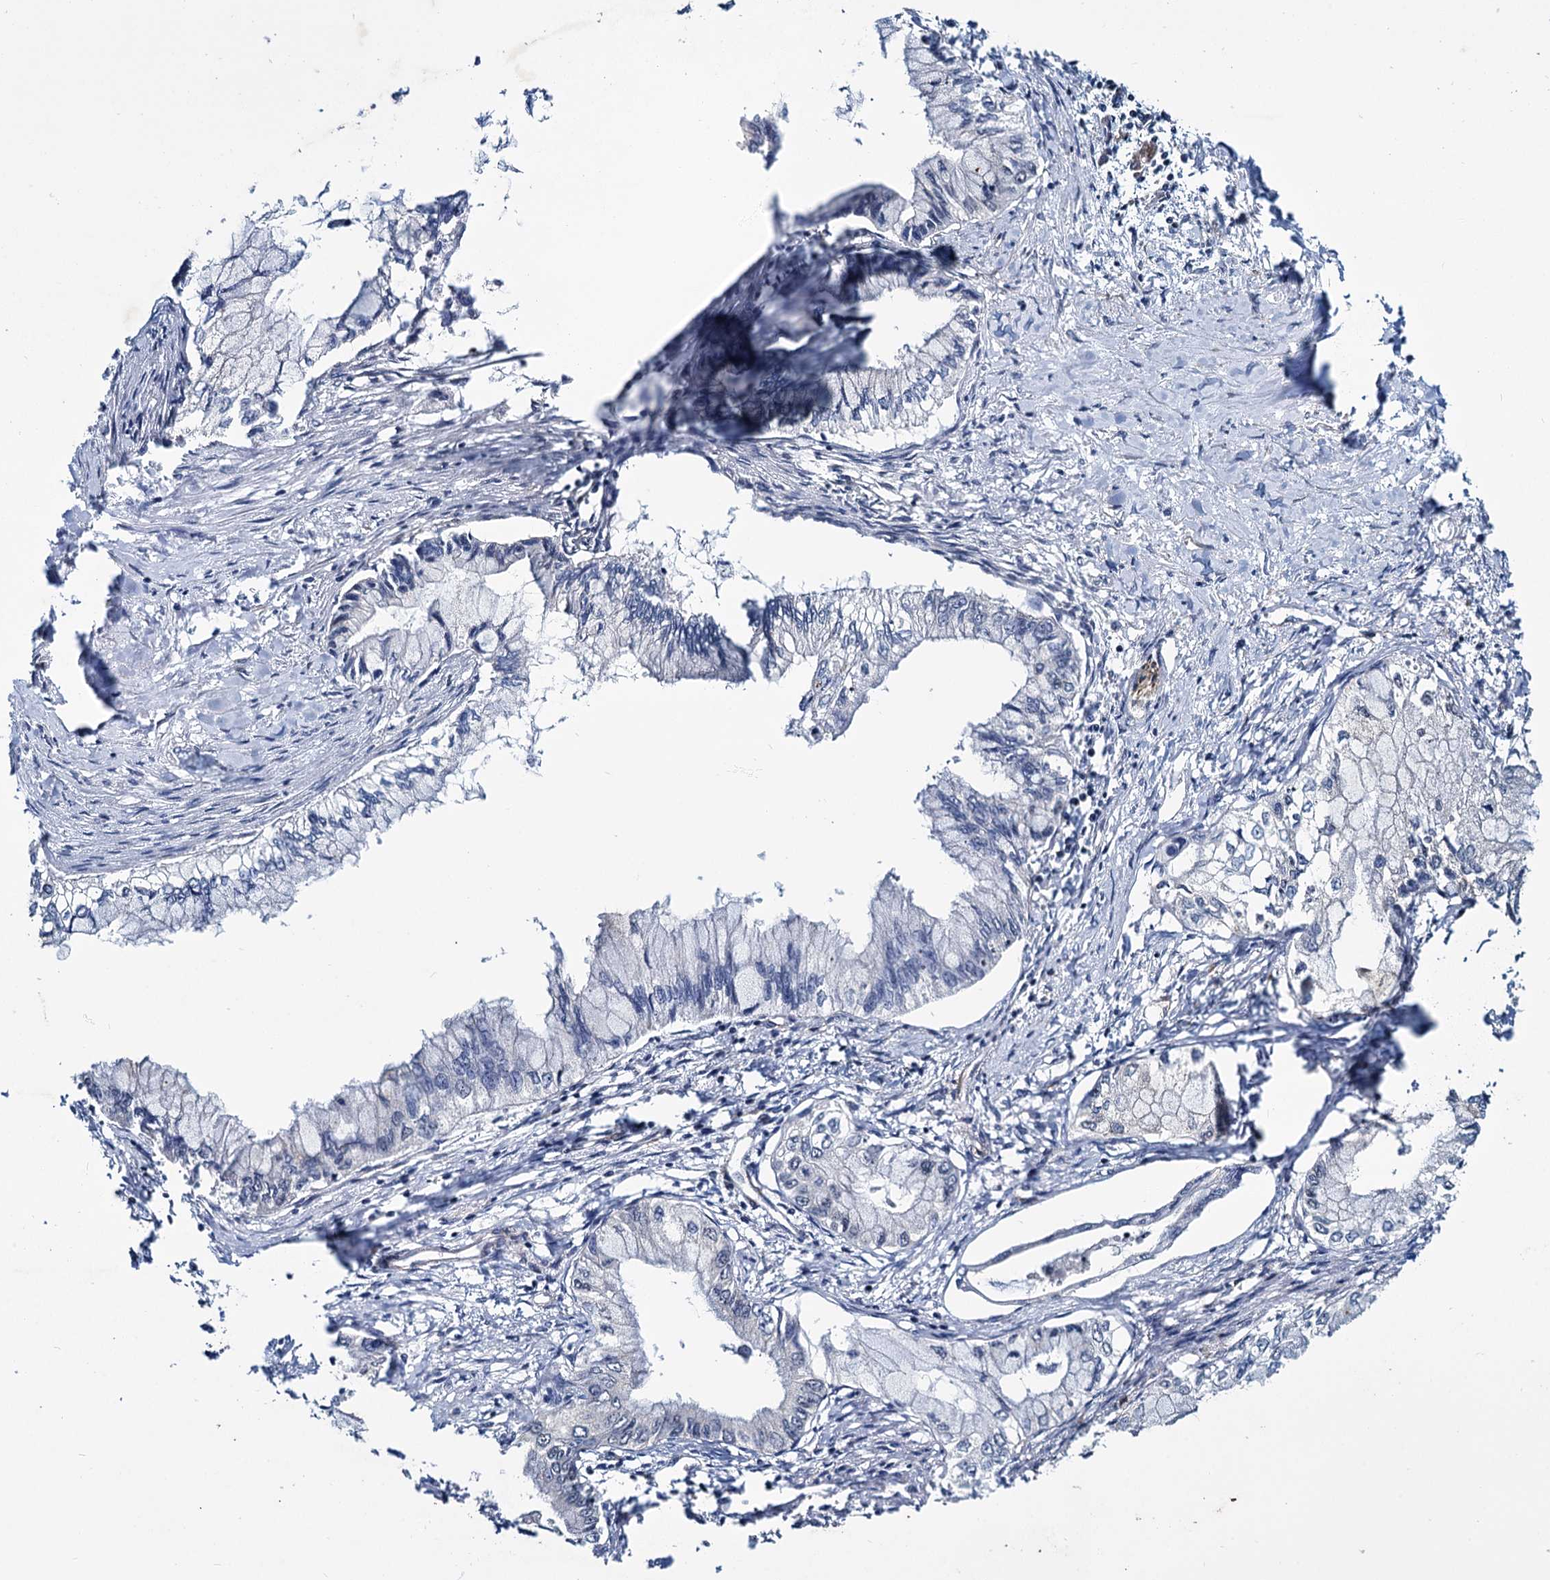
{"staining": {"intensity": "negative", "quantity": "none", "location": "none"}, "tissue": "pancreatic cancer", "cell_type": "Tumor cells", "image_type": "cancer", "snomed": [{"axis": "morphology", "description": "Adenocarcinoma, NOS"}, {"axis": "topography", "description": "Pancreas"}], "caption": "The IHC photomicrograph has no significant staining in tumor cells of pancreatic cancer (adenocarcinoma) tissue.", "gene": "ARHGAP42", "patient": {"sex": "male", "age": 48}}